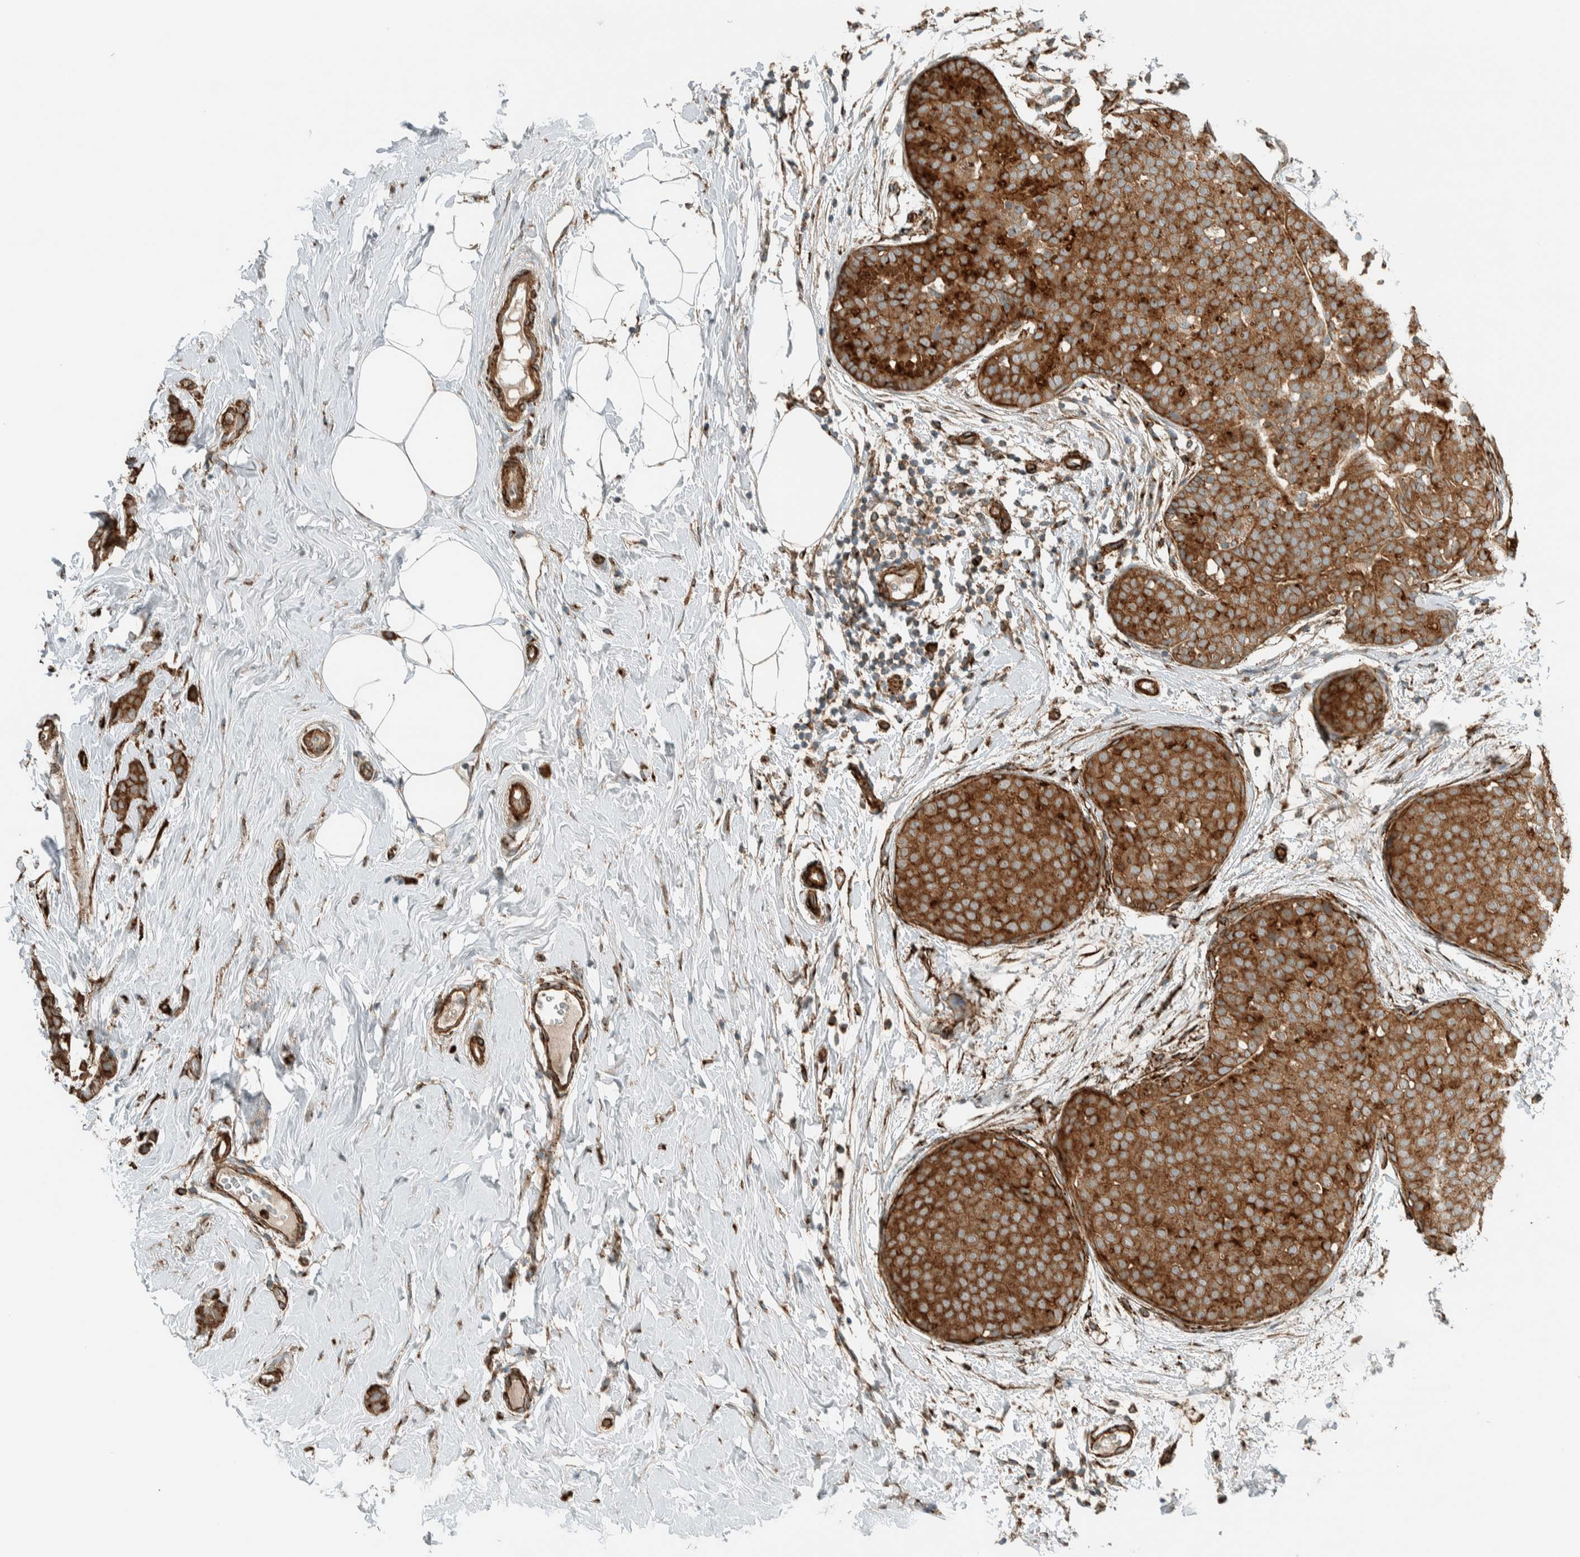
{"staining": {"intensity": "strong", "quantity": ">75%", "location": "cytoplasmic/membranous"}, "tissue": "breast cancer", "cell_type": "Tumor cells", "image_type": "cancer", "snomed": [{"axis": "morphology", "description": "Lobular carcinoma, in situ"}, {"axis": "morphology", "description": "Lobular carcinoma"}, {"axis": "topography", "description": "Breast"}], "caption": "A high amount of strong cytoplasmic/membranous expression is appreciated in approximately >75% of tumor cells in lobular carcinoma in situ (breast) tissue.", "gene": "EXOC7", "patient": {"sex": "female", "age": 41}}